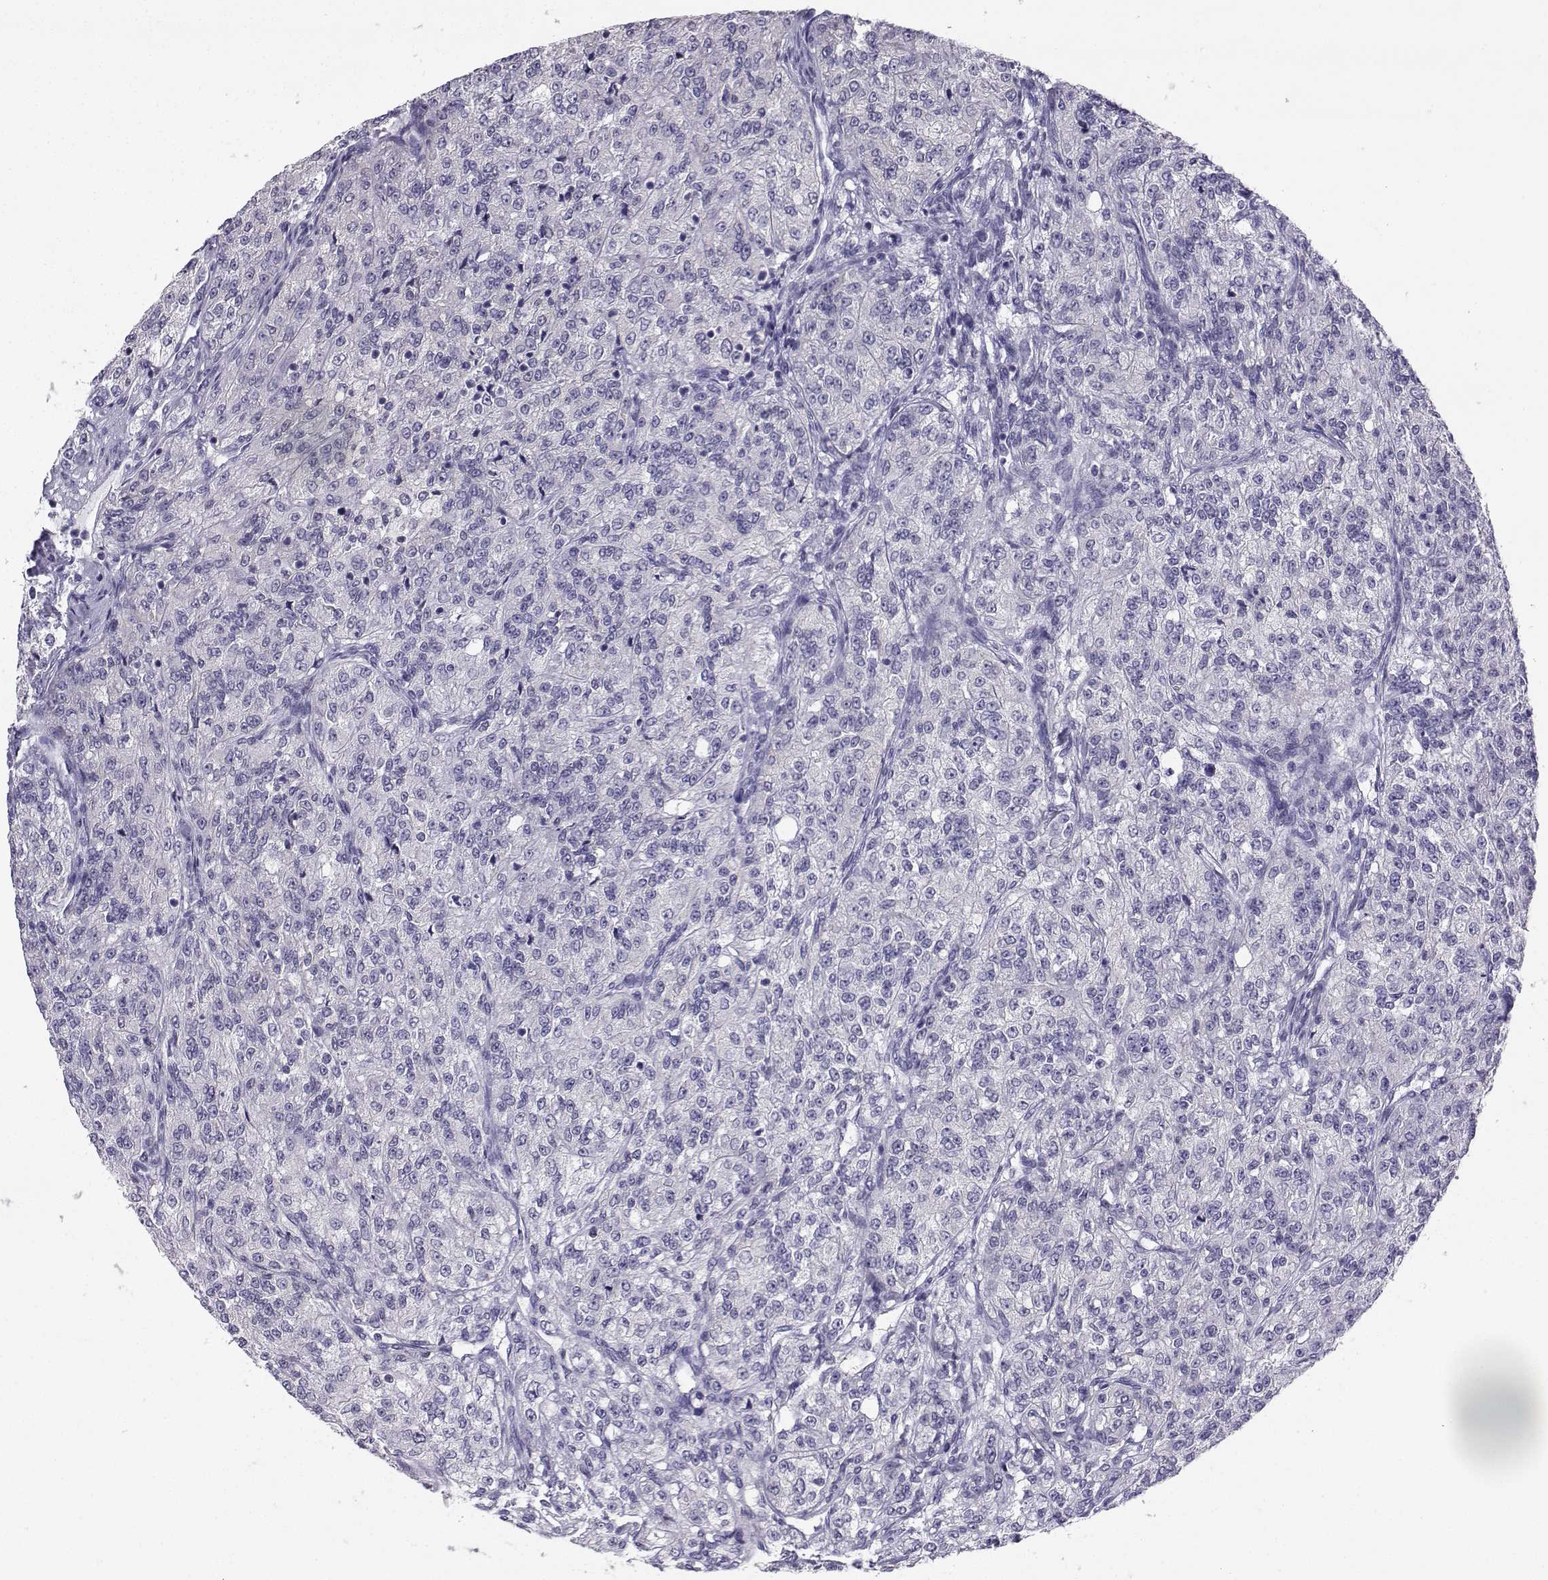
{"staining": {"intensity": "negative", "quantity": "none", "location": "none"}, "tissue": "renal cancer", "cell_type": "Tumor cells", "image_type": "cancer", "snomed": [{"axis": "morphology", "description": "Adenocarcinoma, NOS"}, {"axis": "topography", "description": "Kidney"}], "caption": "DAB immunohistochemical staining of human renal cancer shows no significant positivity in tumor cells. Brightfield microscopy of immunohistochemistry (IHC) stained with DAB (3,3'-diaminobenzidine) (brown) and hematoxylin (blue), captured at high magnification.", "gene": "TBR1", "patient": {"sex": "female", "age": 63}}